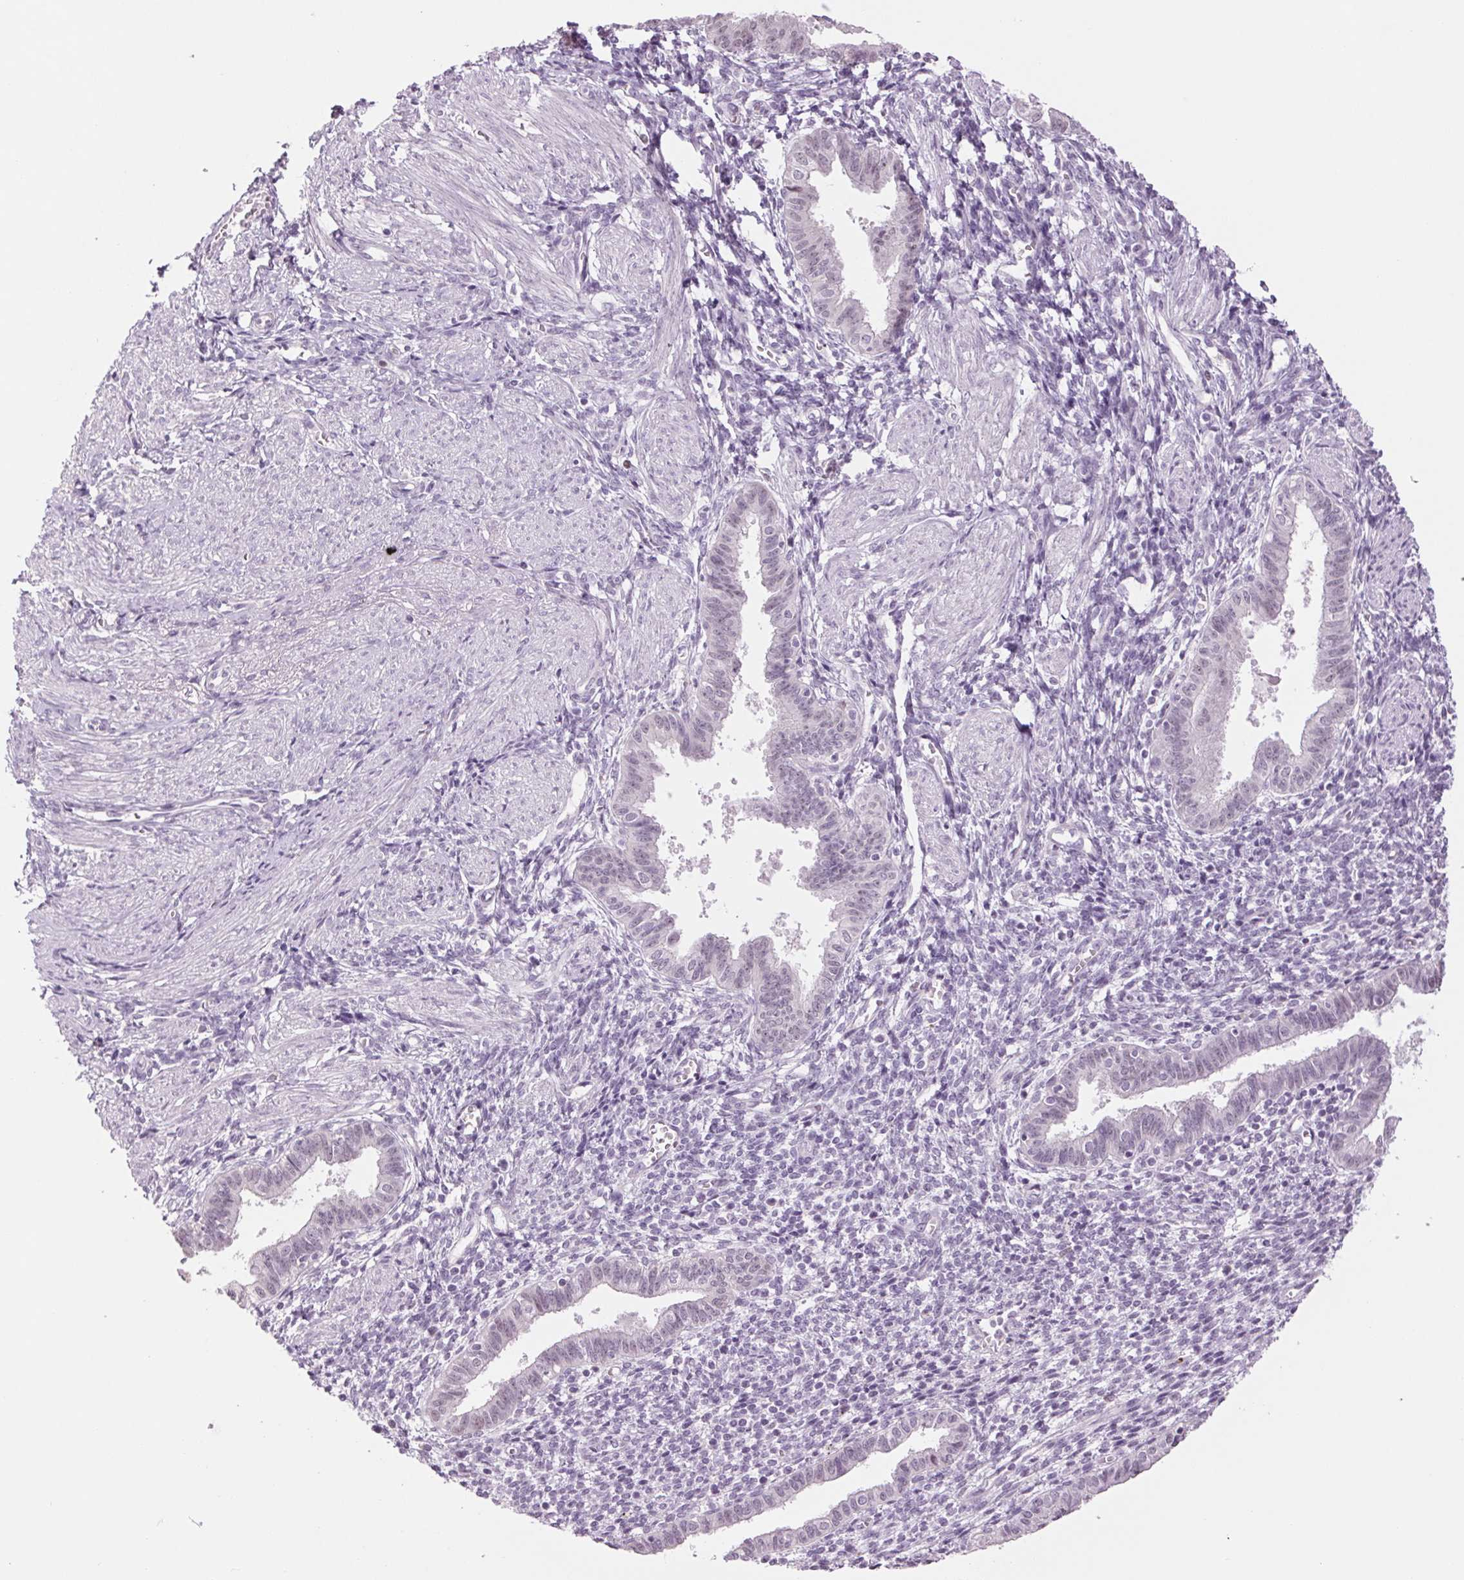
{"staining": {"intensity": "negative", "quantity": "none", "location": "none"}, "tissue": "endometrium", "cell_type": "Cells in endometrial stroma", "image_type": "normal", "snomed": [{"axis": "morphology", "description": "Normal tissue, NOS"}, {"axis": "topography", "description": "Endometrium"}], "caption": "High power microscopy histopathology image of an immunohistochemistry (IHC) micrograph of unremarkable endometrium, revealing no significant positivity in cells in endometrial stroma. The staining is performed using DAB brown chromogen with nuclei counter-stained in using hematoxylin.", "gene": "MPO", "patient": {"sex": "female", "age": 37}}